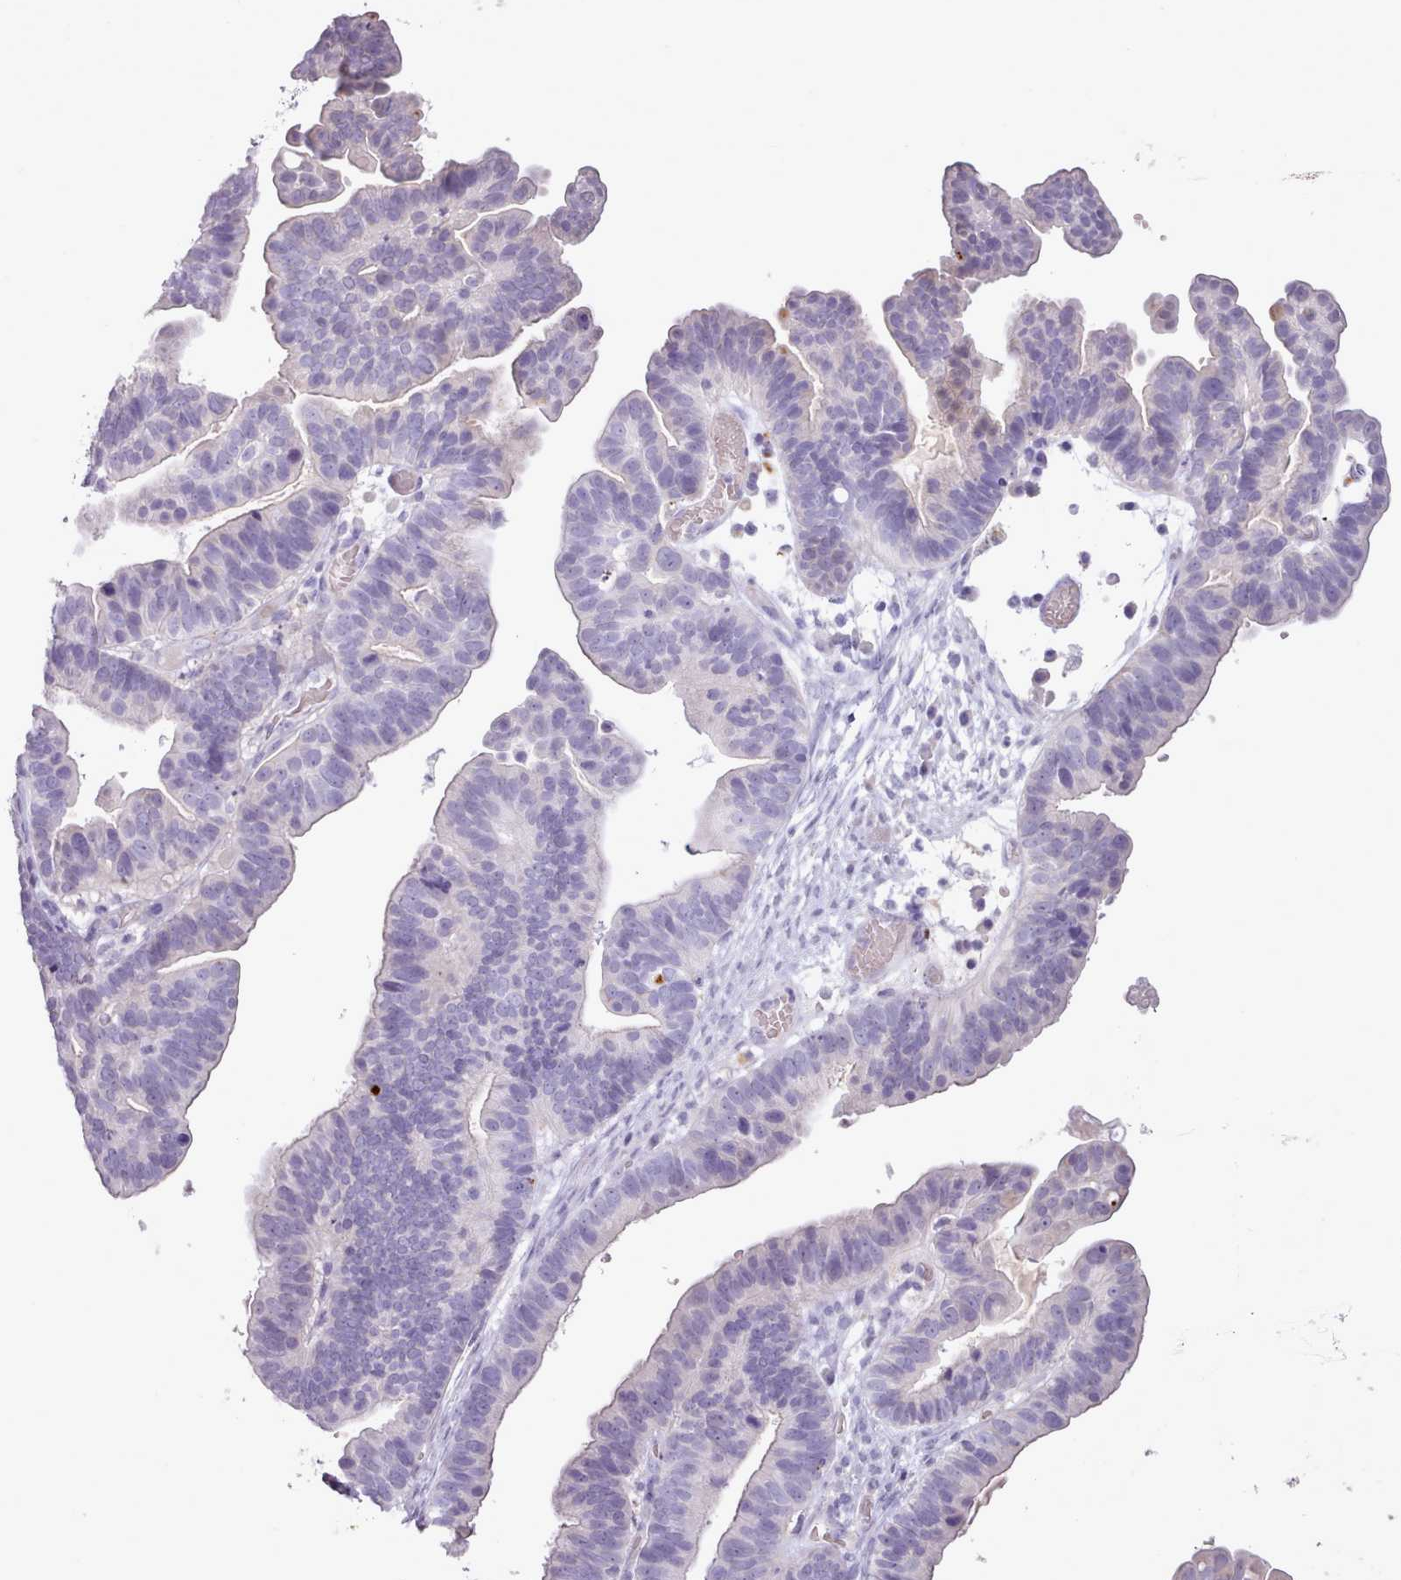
{"staining": {"intensity": "negative", "quantity": "none", "location": "none"}, "tissue": "ovarian cancer", "cell_type": "Tumor cells", "image_type": "cancer", "snomed": [{"axis": "morphology", "description": "Cystadenocarcinoma, serous, NOS"}, {"axis": "topography", "description": "Ovary"}], "caption": "Human ovarian cancer stained for a protein using IHC displays no positivity in tumor cells.", "gene": "ATRAID", "patient": {"sex": "female", "age": 56}}